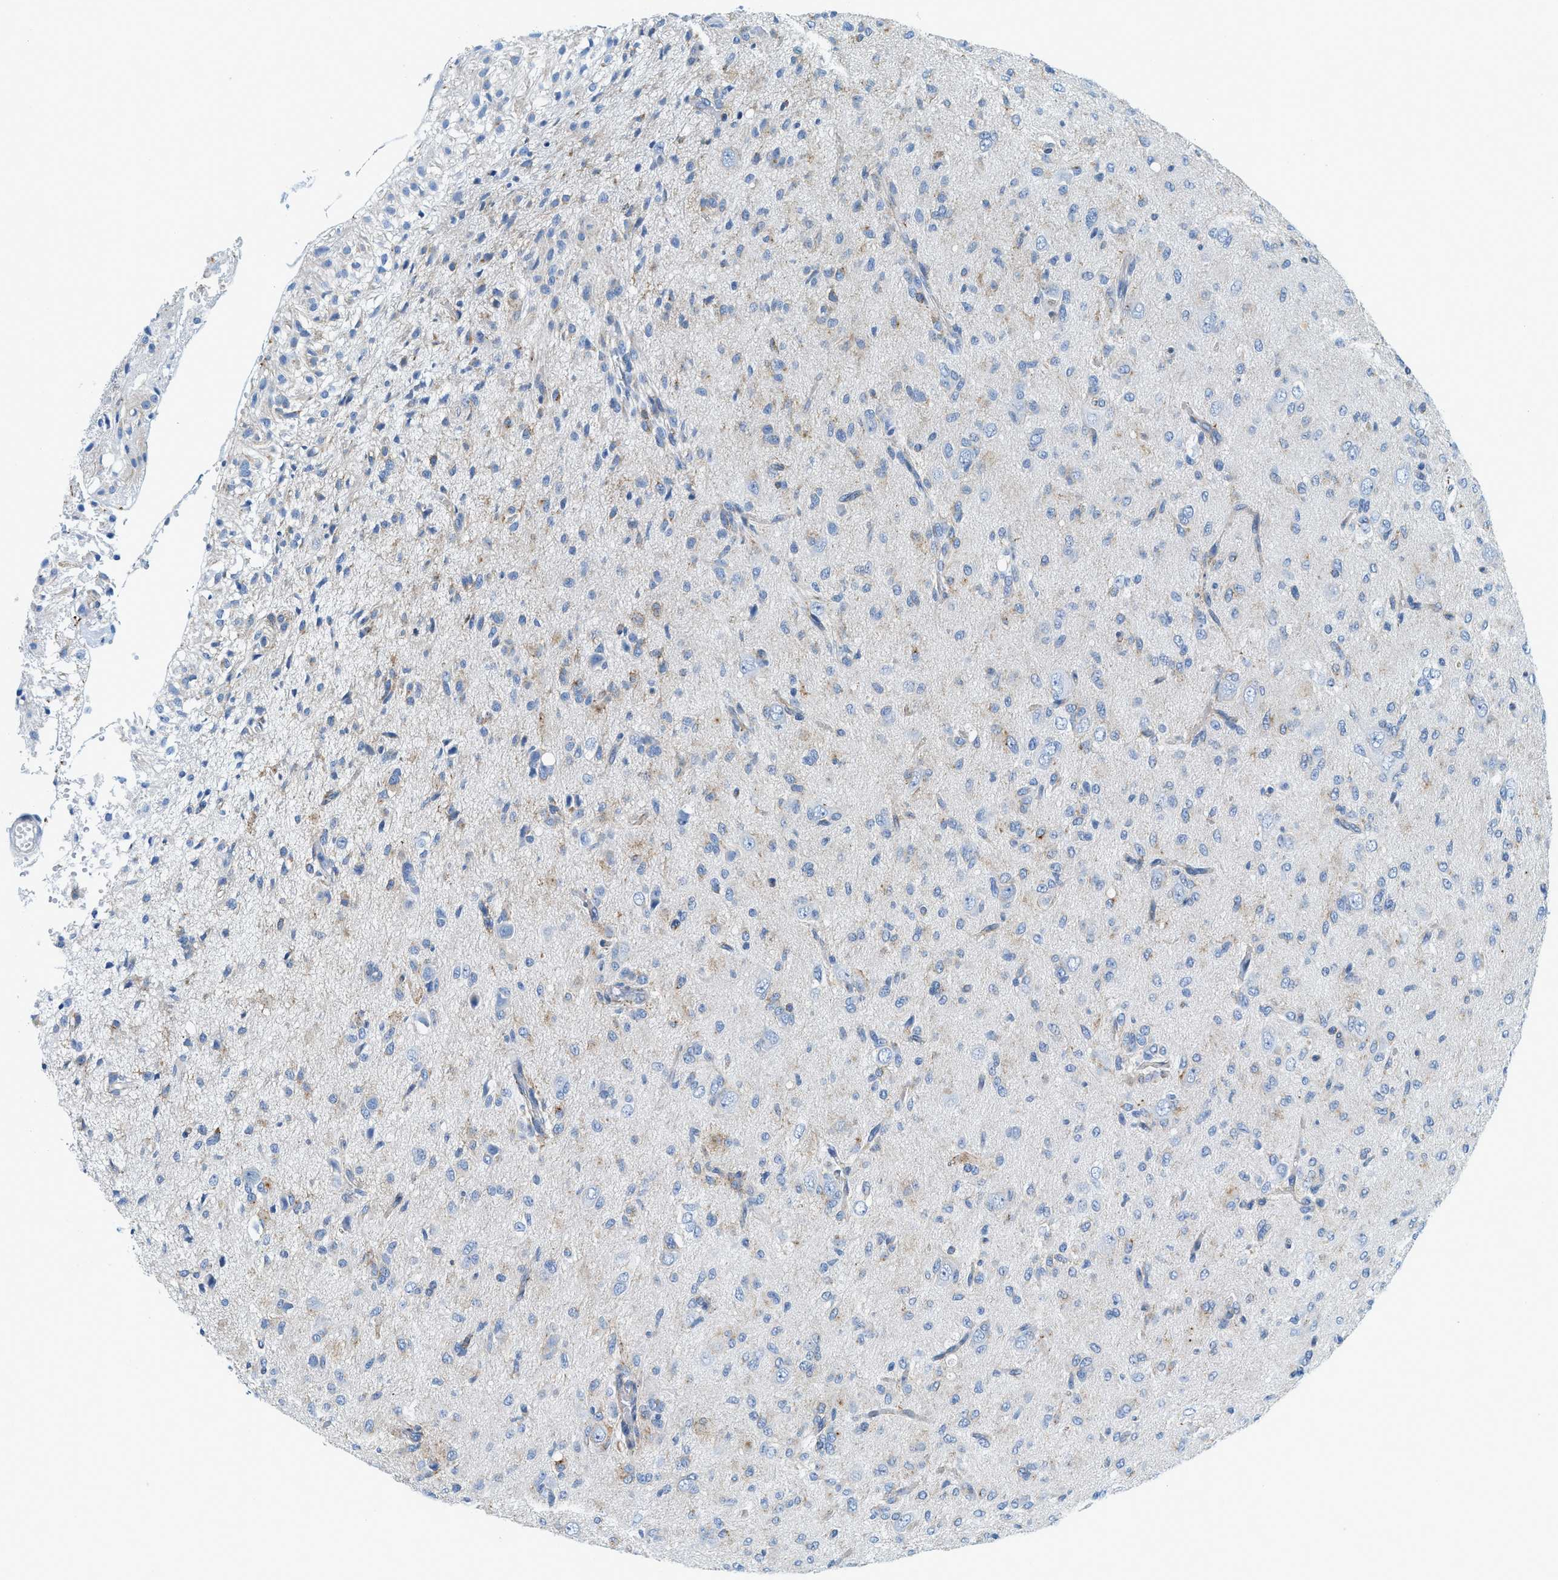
{"staining": {"intensity": "negative", "quantity": "none", "location": "none"}, "tissue": "glioma", "cell_type": "Tumor cells", "image_type": "cancer", "snomed": [{"axis": "morphology", "description": "Glioma, malignant, High grade"}, {"axis": "topography", "description": "Brain"}], "caption": "Glioma was stained to show a protein in brown. There is no significant positivity in tumor cells.", "gene": "TPSAB1", "patient": {"sex": "female", "age": 59}}